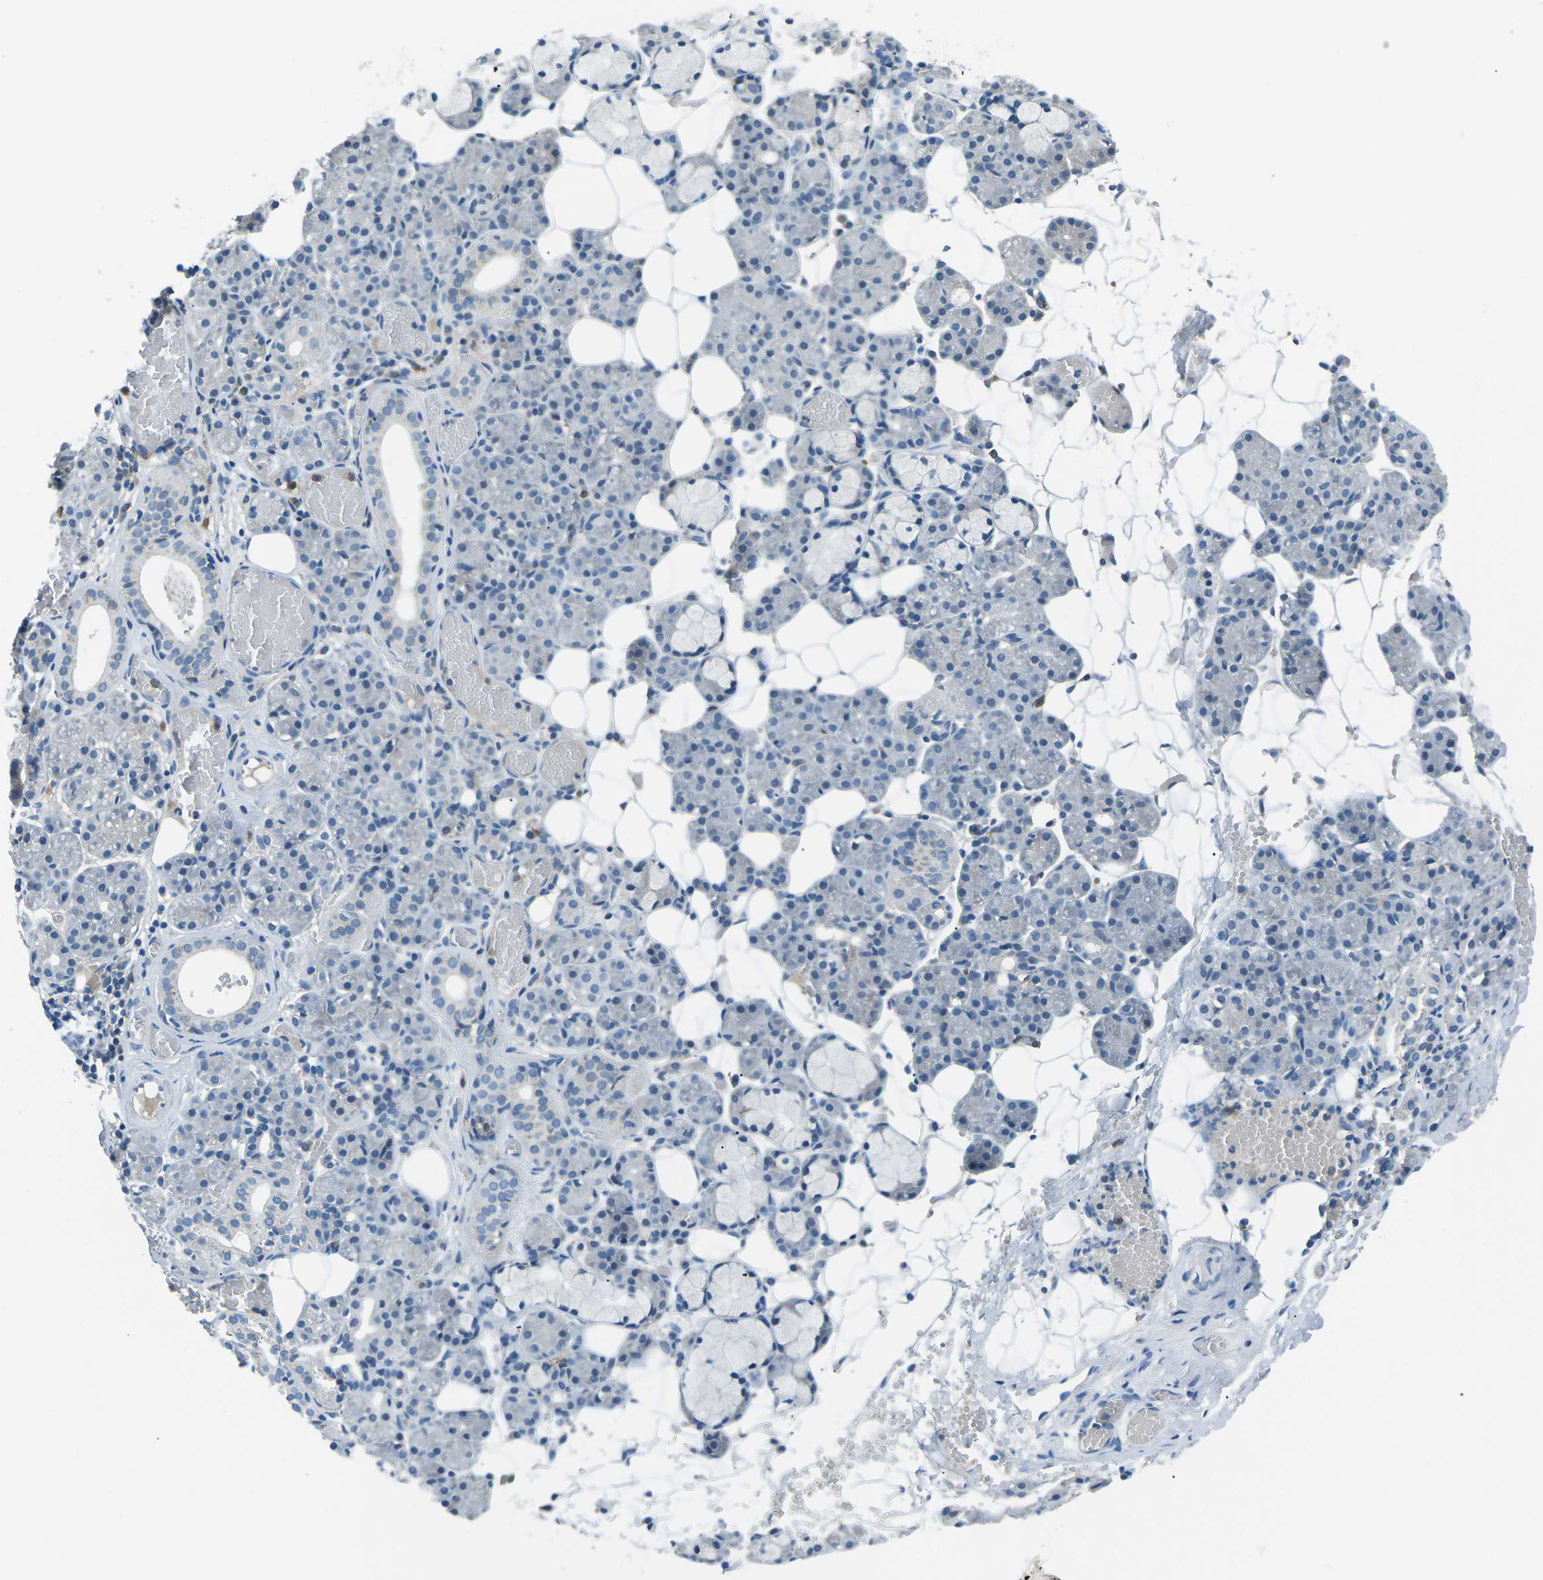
{"staining": {"intensity": "negative", "quantity": "none", "location": "none"}, "tissue": "salivary gland", "cell_type": "Glandular cells", "image_type": "normal", "snomed": [{"axis": "morphology", "description": "Normal tissue, NOS"}, {"axis": "topography", "description": "Salivary gland"}], "caption": "Micrograph shows no protein staining in glandular cells of unremarkable salivary gland. The staining was performed using DAB (3,3'-diaminobenzidine) to visualize the protein expression in brown, while the nuclei were stained in blue with hematoxylin (Magnification: 20x).", "gene": "CD1D", "patient": {"sex": "male", "age": 63}}